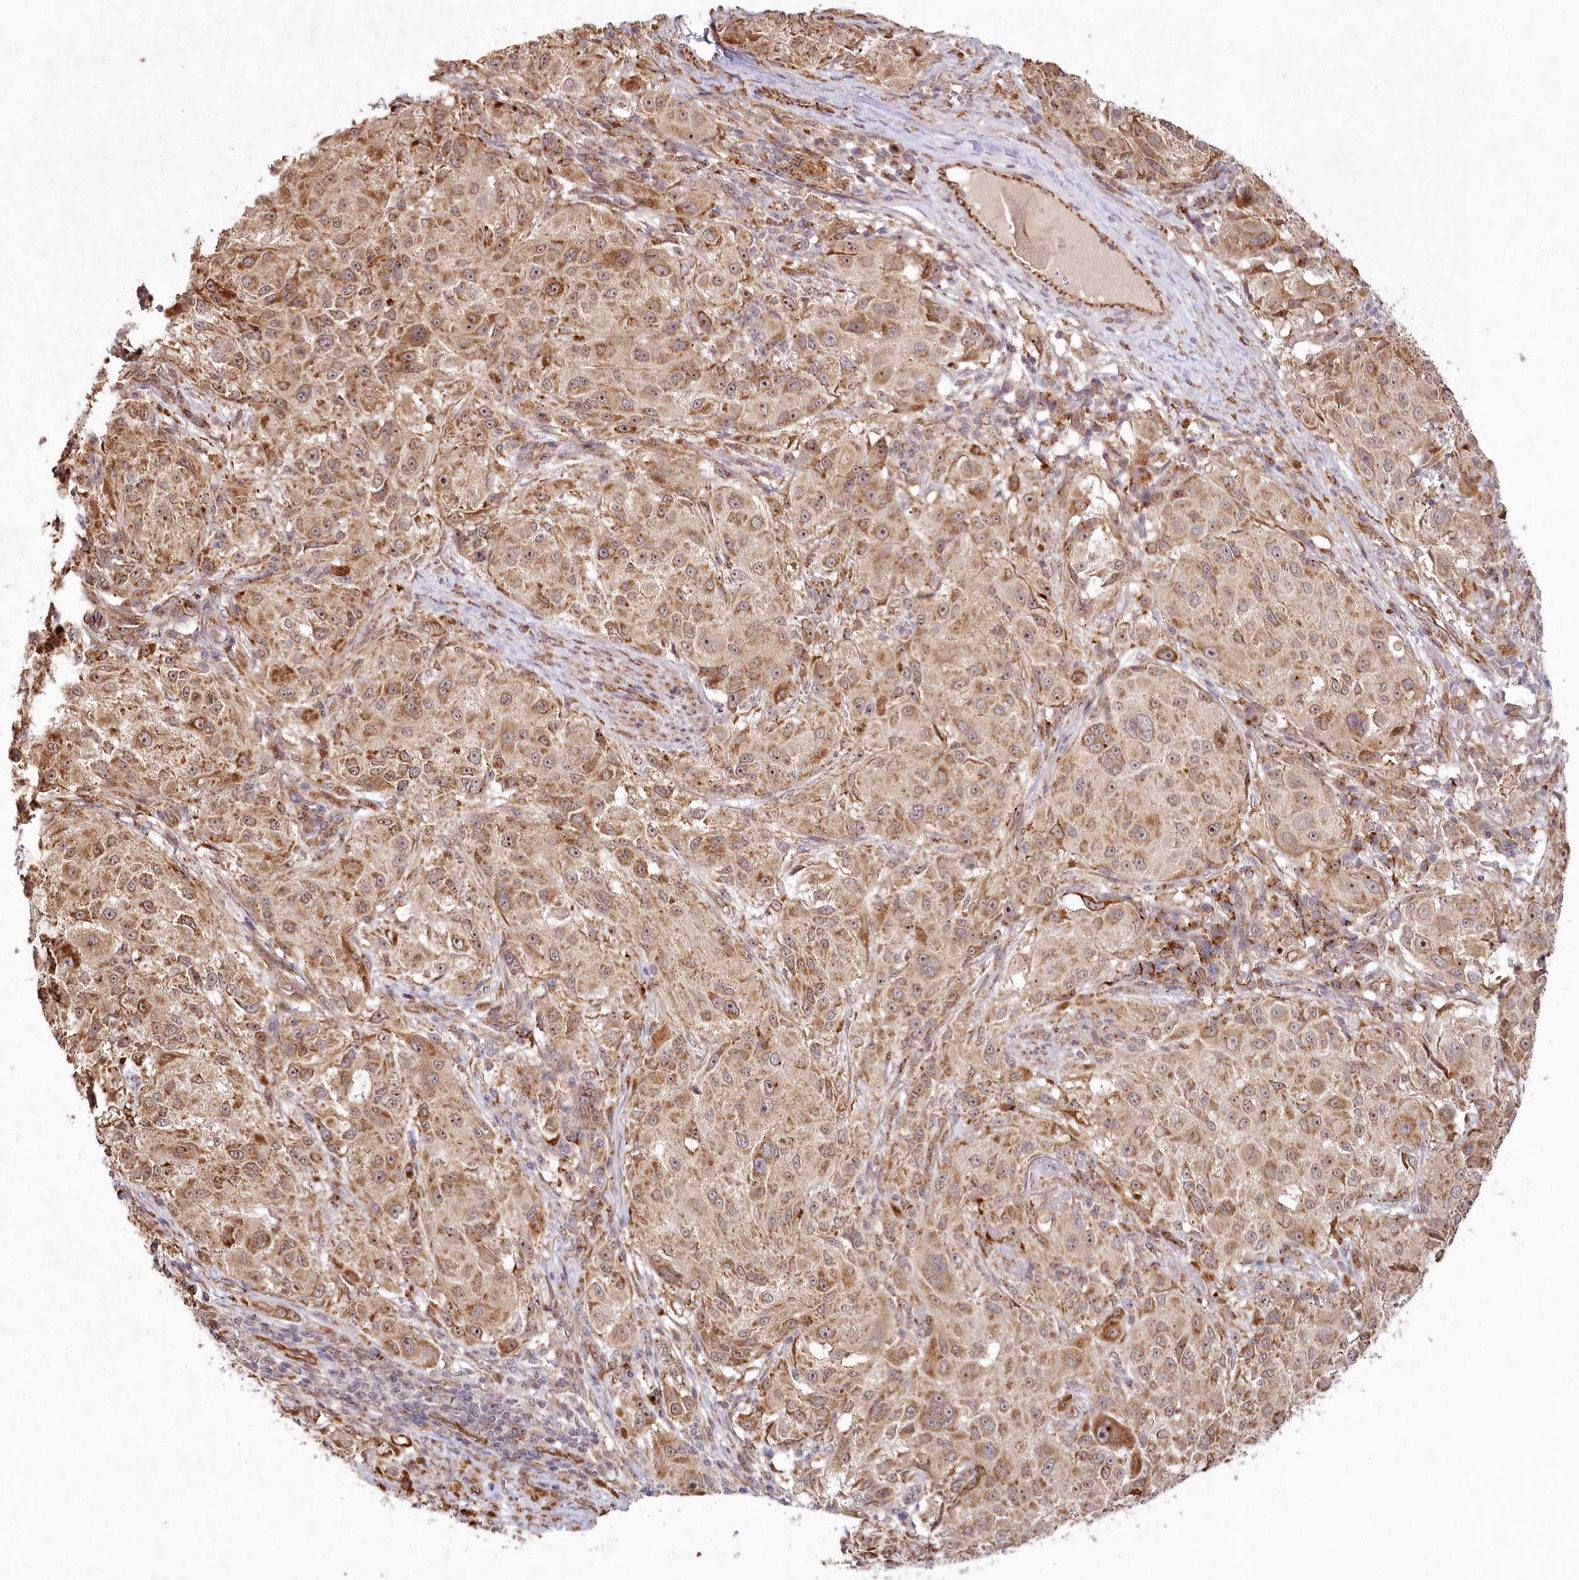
{"staining": {"intensity": "moderate", "quantity": ">75%", "location": "cytoplasmic/membranous,nuclear"}, "tissue": "melanoma", "cell_type": "Tumor cells", "image_type": "cancer", "snomed": [{"axis": "morphology", "description": "Necrosis, NOS"}, {"axis": "morphology", "description": "Malignant melanoma, NOS"}, {"axis": "topography", "description": "Skin"}], "caption": "DAB (3,3'-diaminobenzidine) immunohistochemical staining of malignant melanoma demonstrates moderate cytoplasmic/membranous and nuclear protein positivity in about >75% of tumor cells.", "gene": "ALKBH8", "patient": {"sex": "female", "age": 87}}